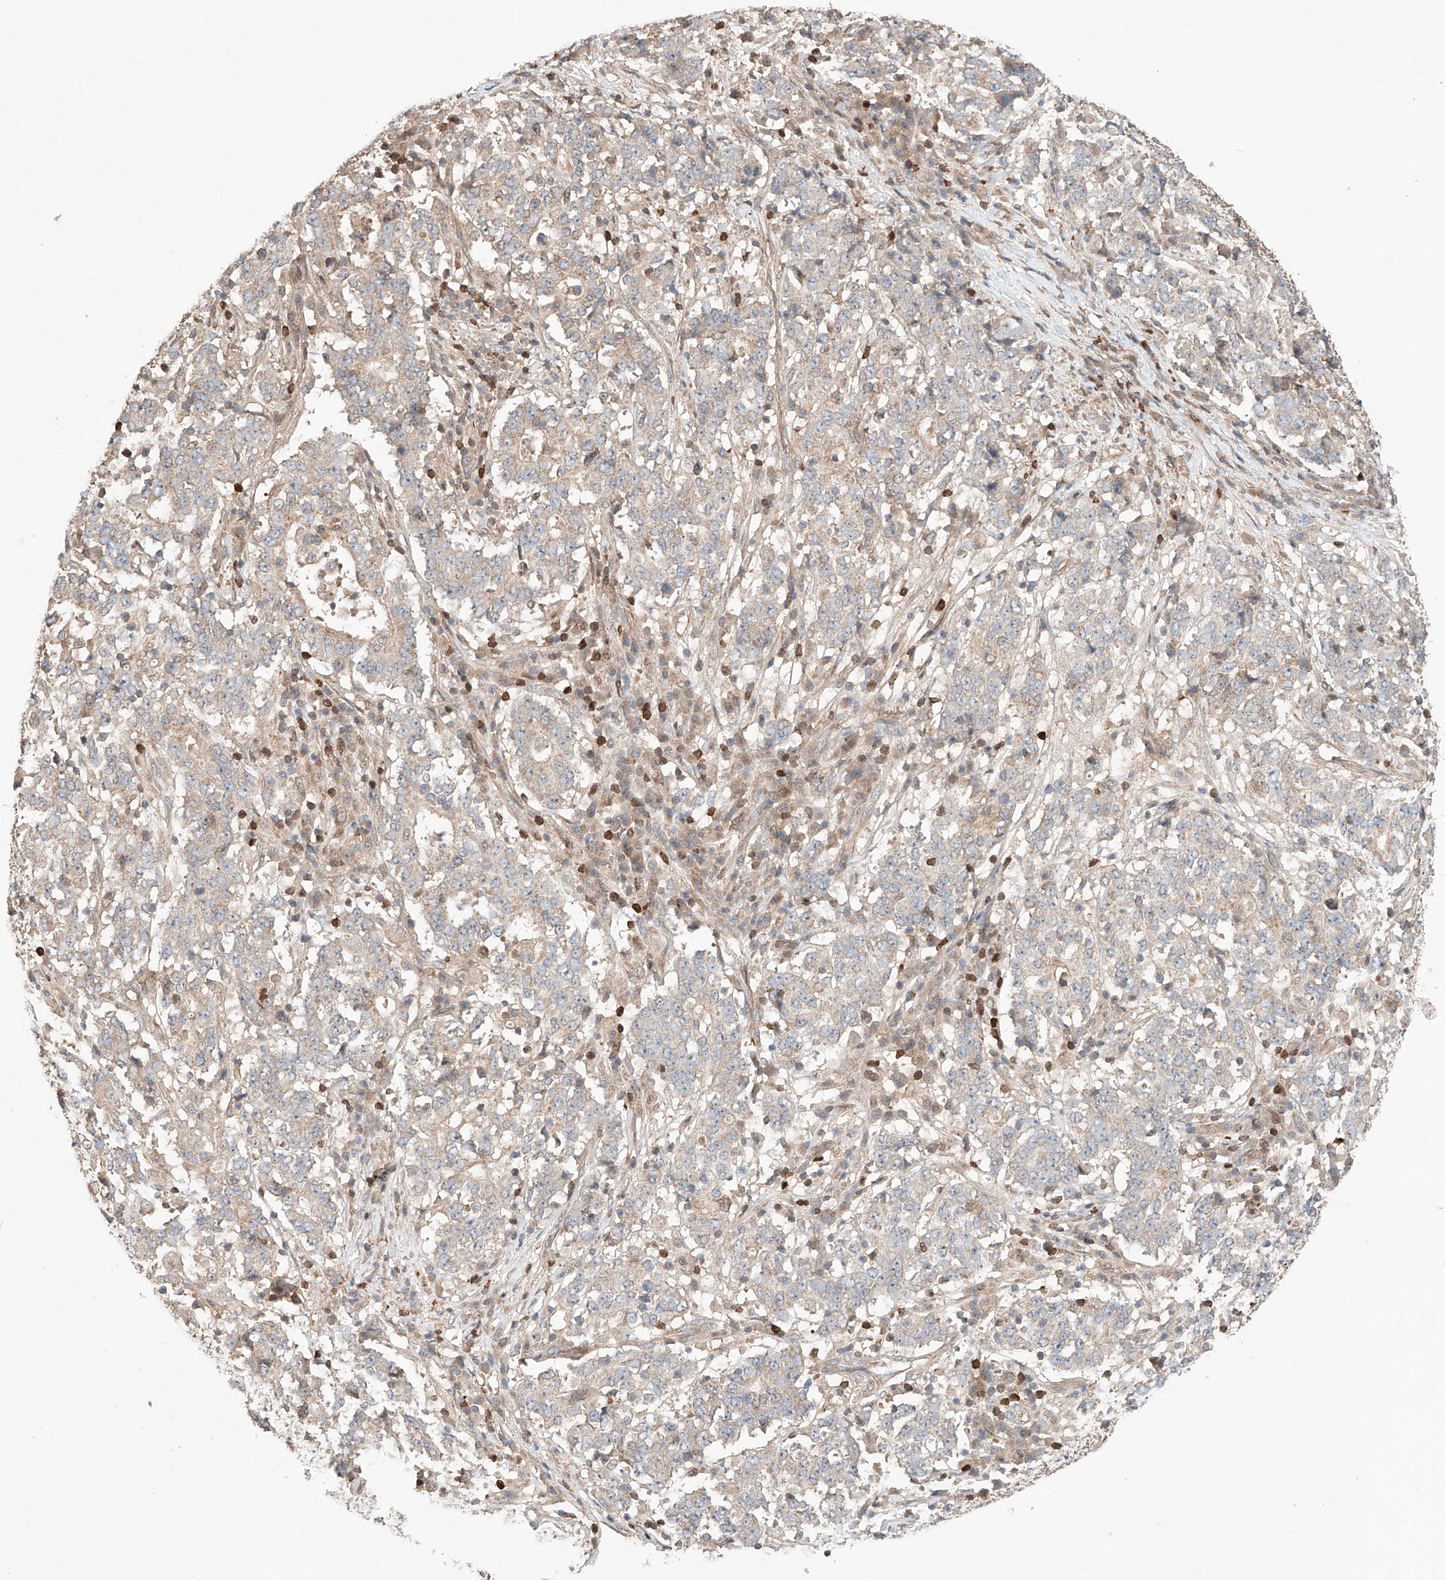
{"staining": {"intensity": "negative", "quantity": "none", "location": "none"}, "tissue": "stomach cancer", "cell_type": "Tumor cells", "image_type": "cancer", "snomed": [{"axis": "morphology", "description": "Adenocarcinoma, NOS"}, {"axis": "topography", "description": "Stomach"}], "caption": "DAB (3,3'-diaminobenzidine) immunohistochemical staining of adenocarcinoma (stomach) reveals no significant staining in tumor cells. (Stains: DAB immunohistochemistry with hematoxylin counter stain, Microscopy: brightfield microscopy at high magnification).", "gene": "IGSF22", "patient": {"sex": "male", "age": 59}}